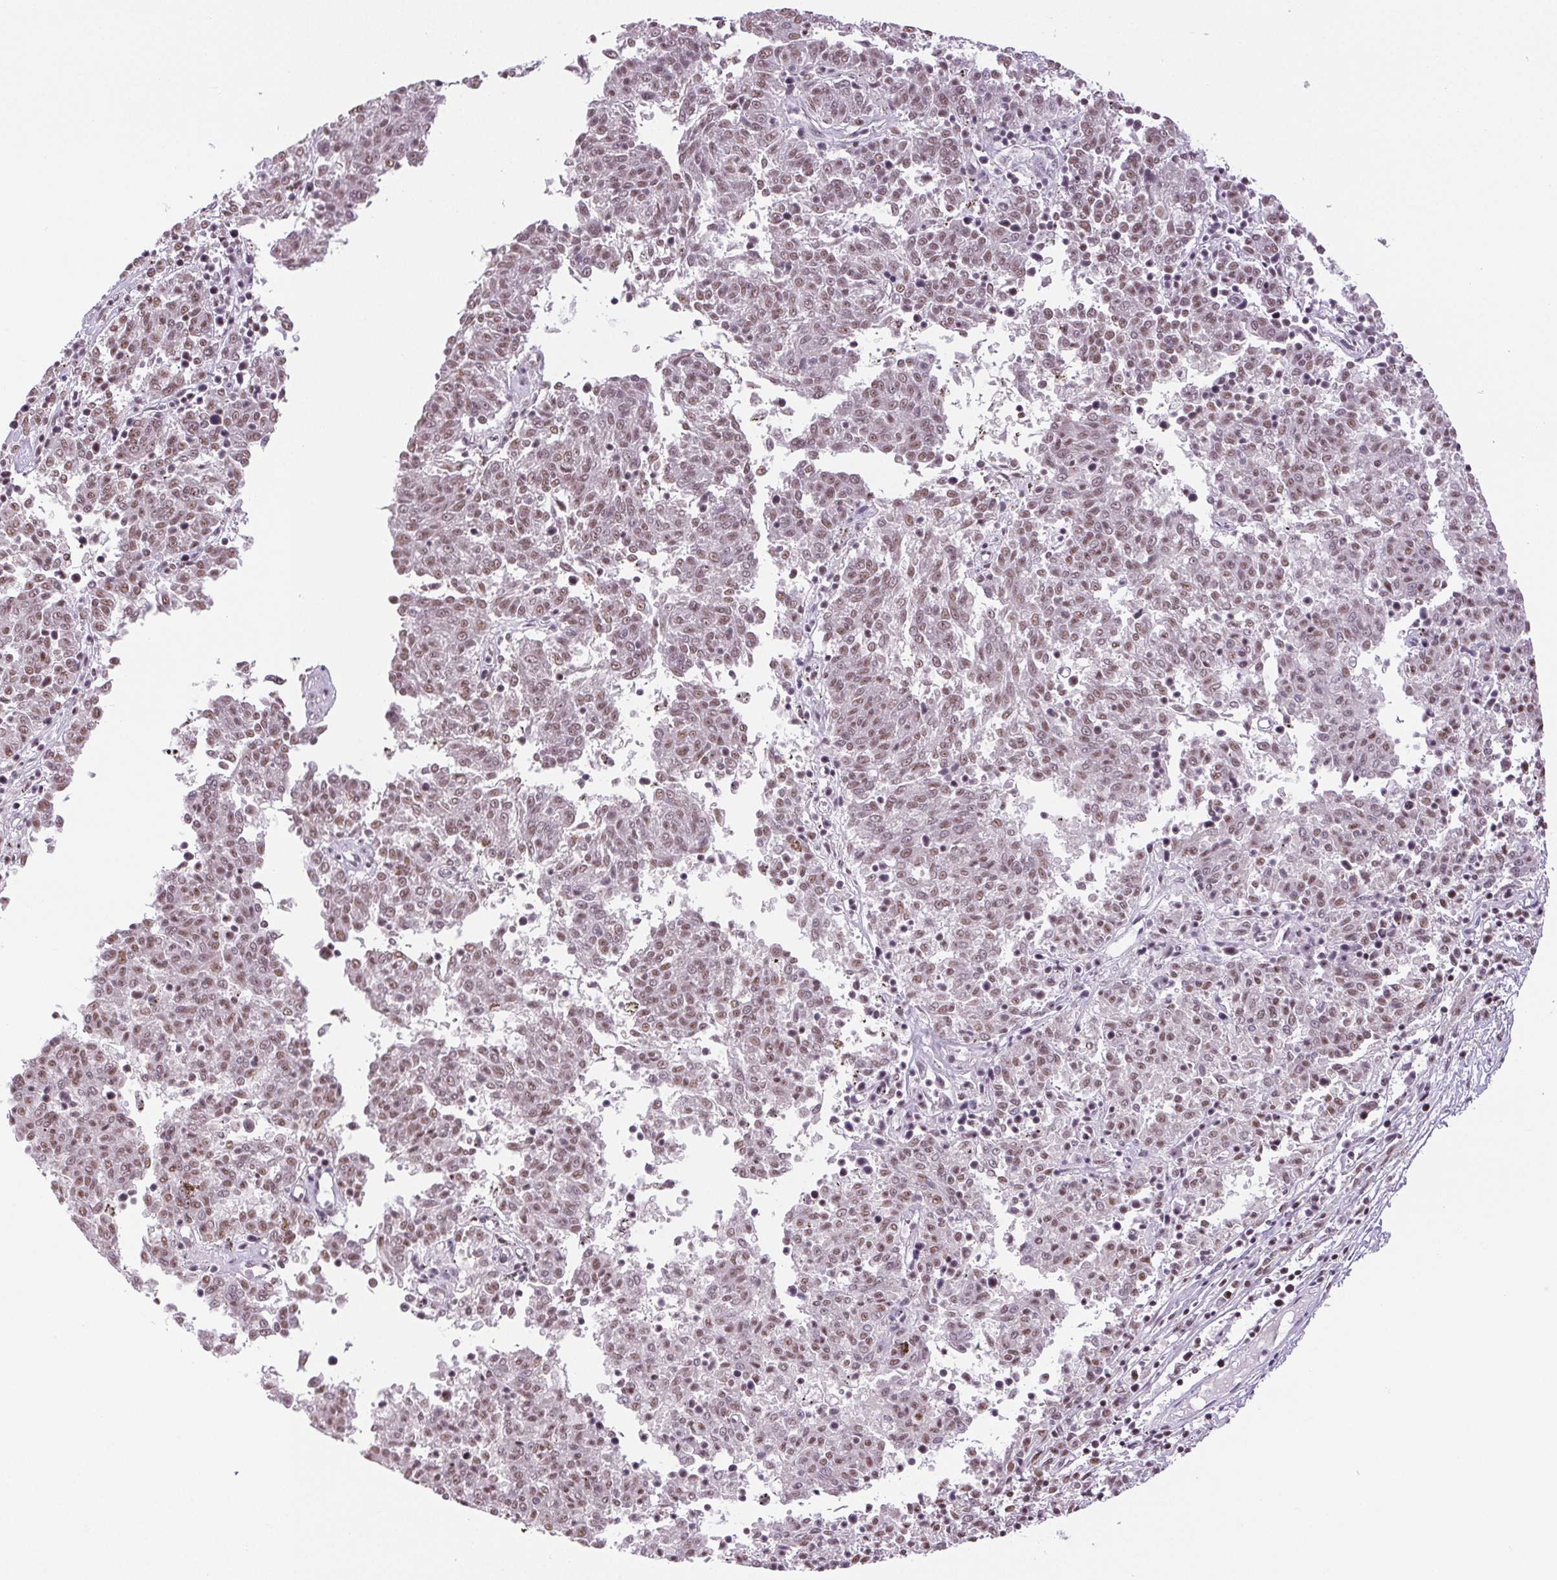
{"staining": {"intensity": "moderate", "quantity": ">75%", "location": "nuclear"}, "tissue": "melanoma", "cell_type": "Tumor cells", "image_type": "cancer", "snomed": [{"axis": "morphology", "description": "Malignant melanoma, NOS"}, {"axis": "topography", "description": "Skin"}], "caption": "Immunohistochemistry (IHC) histopathology image of neoplastic tissue: melanoma stained using immunohistochemistry (IHC) displays medium levels of moderate protein expression localized specifically in the nuclear of tumor cells, appearing as a nuclear brown color.", "gene": "IK", "patient": {"sex": "female", "age": 72}}